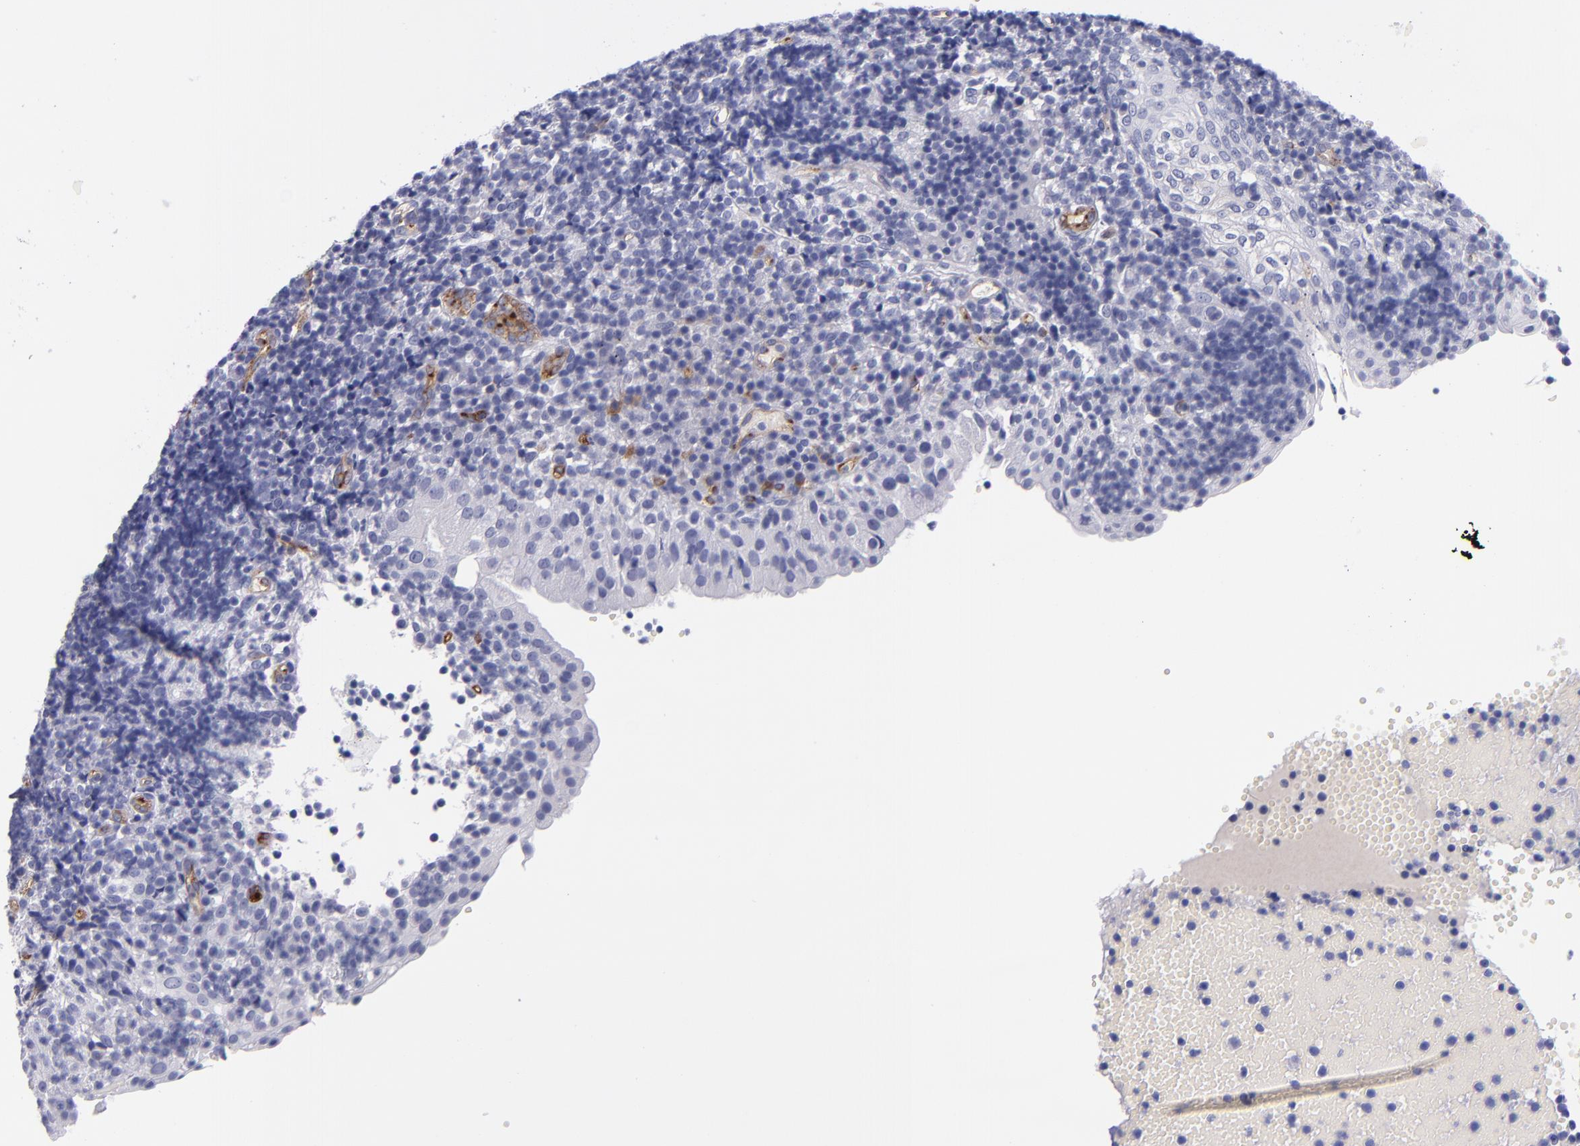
{"staining": {"intensity": "negative", "quantity": "none", "location": "none"}, "tissue": "tonsil", "cell_type": "Germinal center cells", "image_type": "normal", "snomed": [{"axis": "morphology", "description": "Normal tissue, NOS"}, {"axis": "topography", "description": "Tonsil"}], "caption": "Immunohistochemical staining of unremarkable human tonsil reveals no significant staining in germinal center cells.", "gene": "NOS3", "patient": {"sex": "female", "age": 40}}